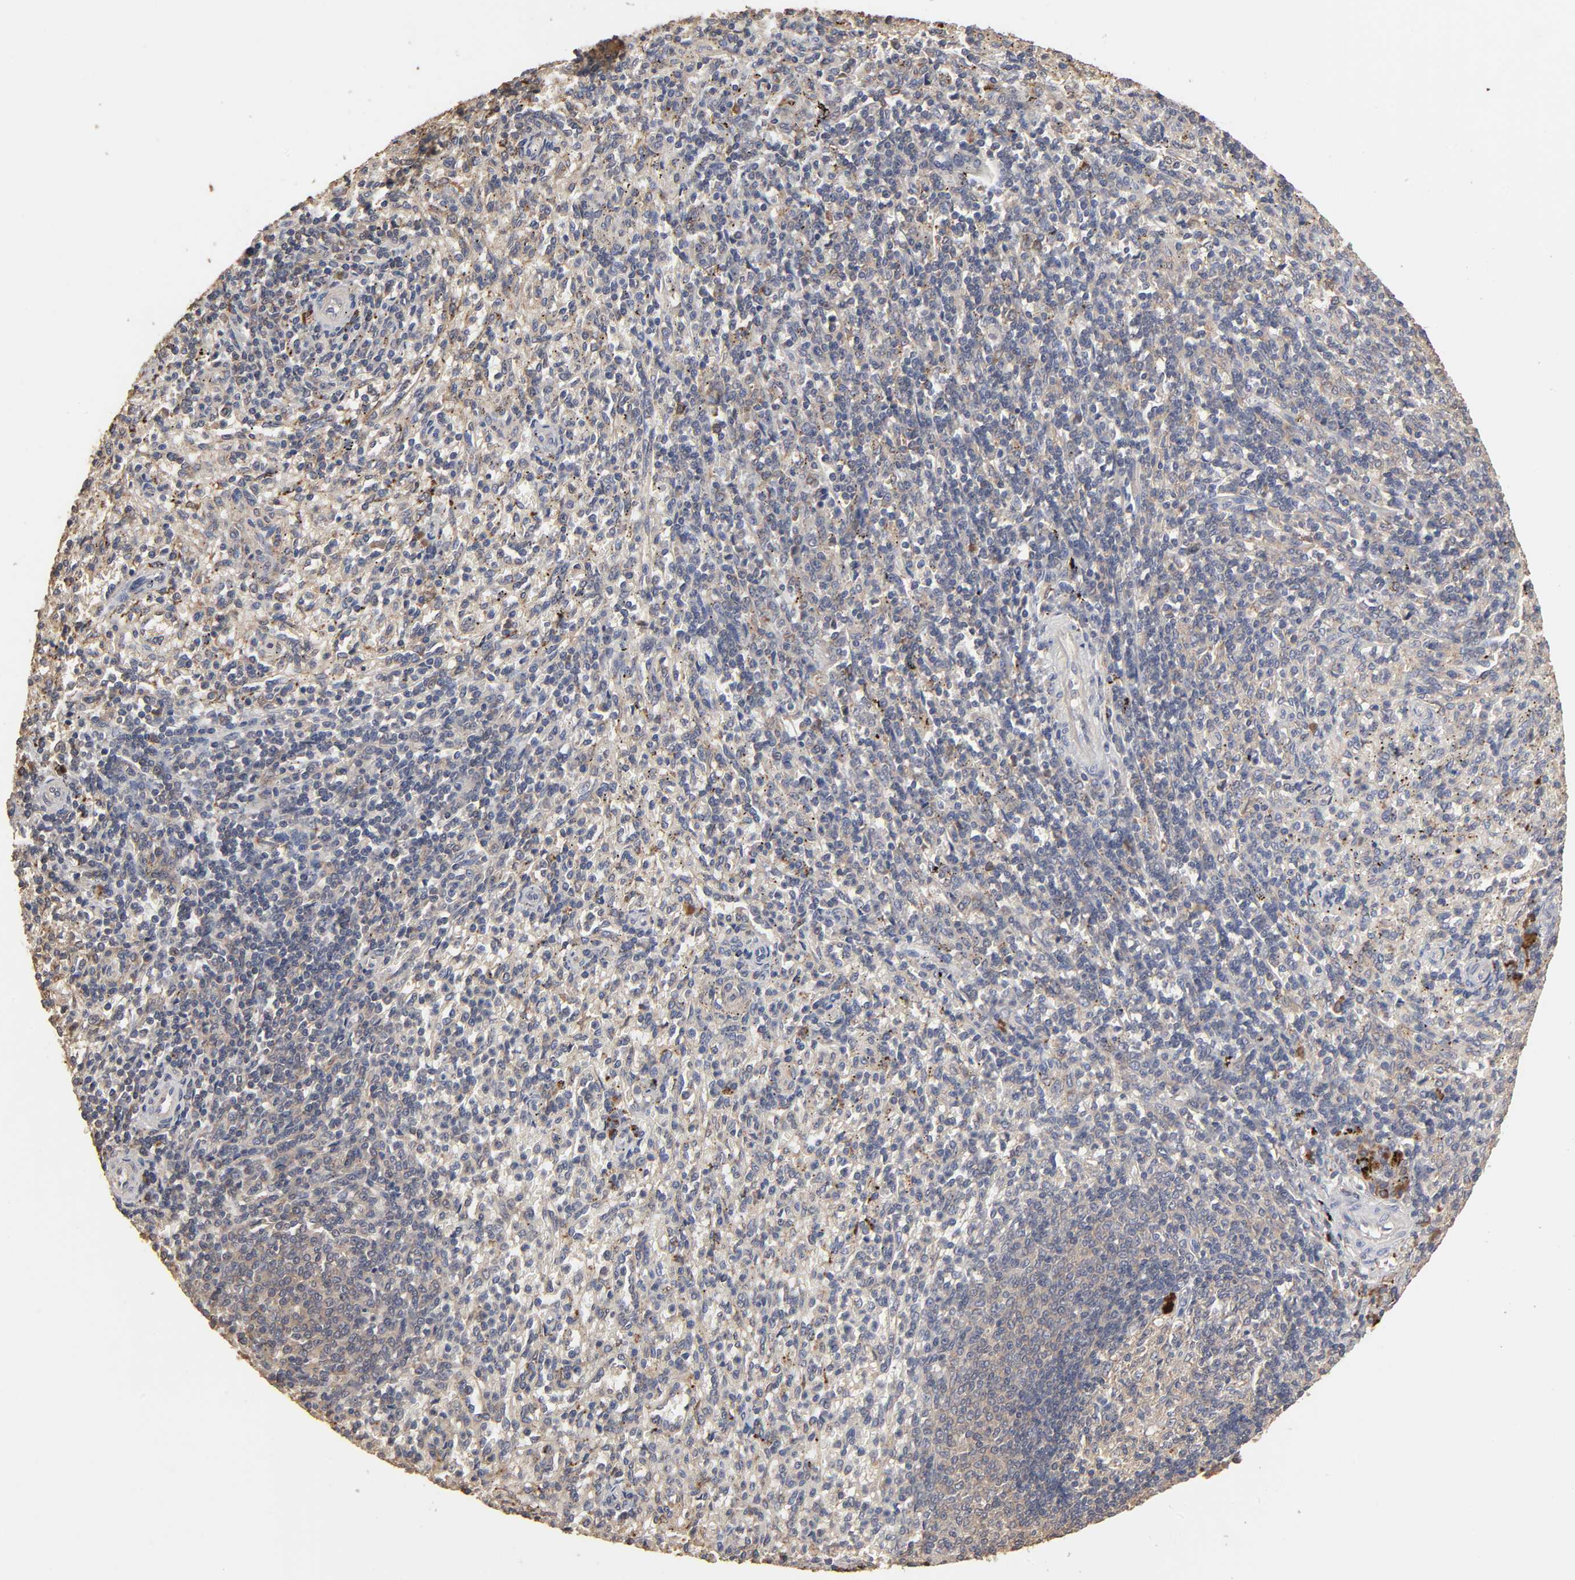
{"staining": {"intensity": "weak", "quantity": ">75%", "location": "cytoplasmic/membranous"}, "tissue": "spleen", "cell_type": "Cells in red pulp", "image_type": "normal", "snomed": [{"axis": "morphology", "description": "Normal tissue, NOS"}, {"axis": "topography", "description": "Spleen"}], "caption": "High-power microscopy captured an immunohistochemistry histopathology image of unremarkable spleen, revealing weak cytoplasmic/membranous staining in about >75% of cells in red pulp.", "gene": "EIF4G2", "patient": {"sex": "female", "age": 10}}